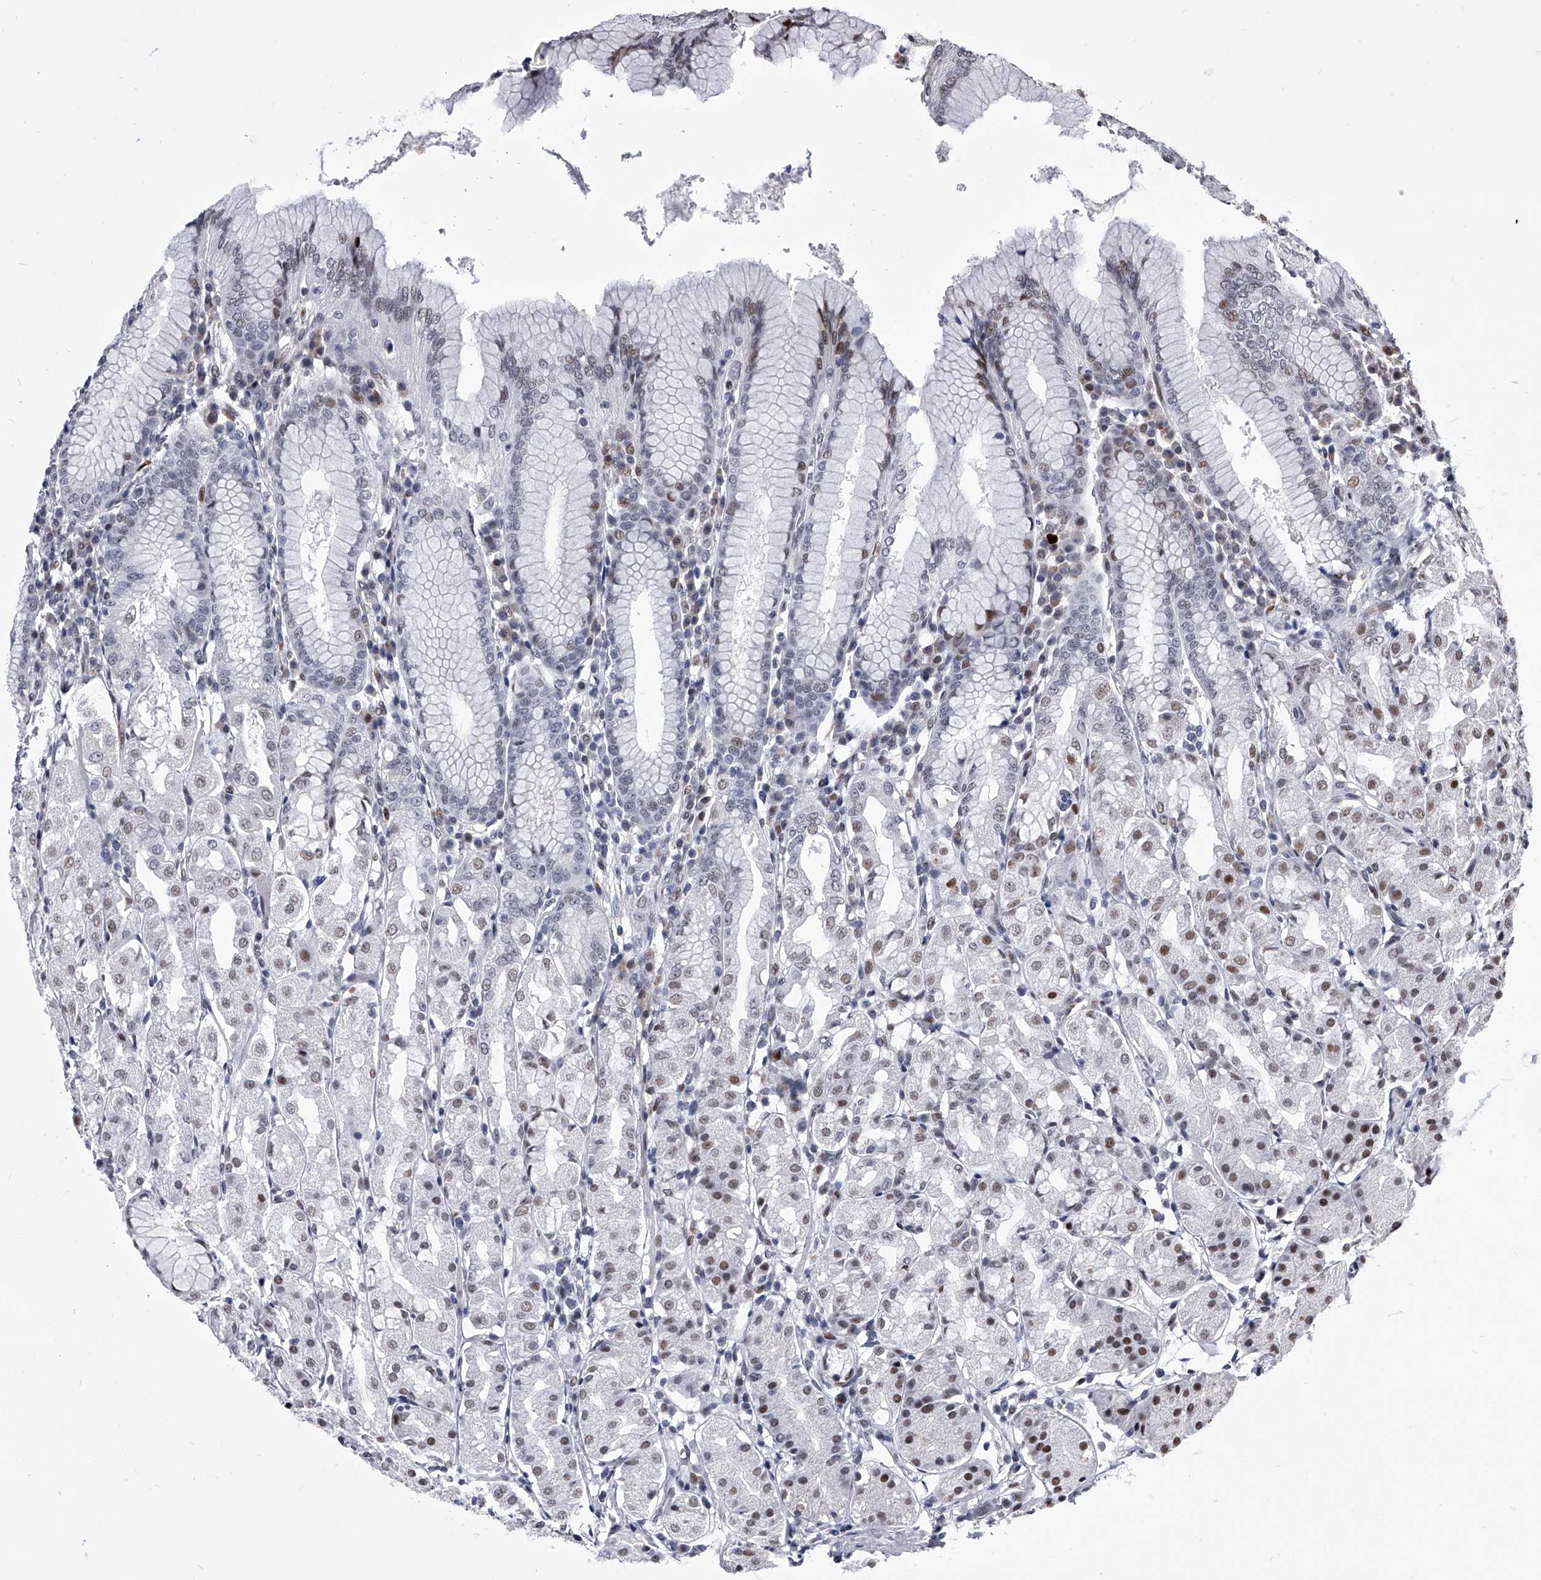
{"staining": {"intensity": "moderate", "quantity": "<25%", "location": "nuclear"}, "tissue": "stomach", "cell_type": "Glandular cells", "image_type": "normal", "snomed": [{"axis": "morphology", "description": "Normal tissue, NOS"}, {"axis": "topography", "description": "Stomach"}, {"axis": "topography", "description": "Stomach, lower"}], "caption": "An immunohistochemistry (IHC) micrograph of unremarkable tissue is shown. Protein staining in brown shows moderate nuclear positivity in stomach within glandular cells.", "gene": "CMTR1", "patient": {"sex": "female", "age": 56}}